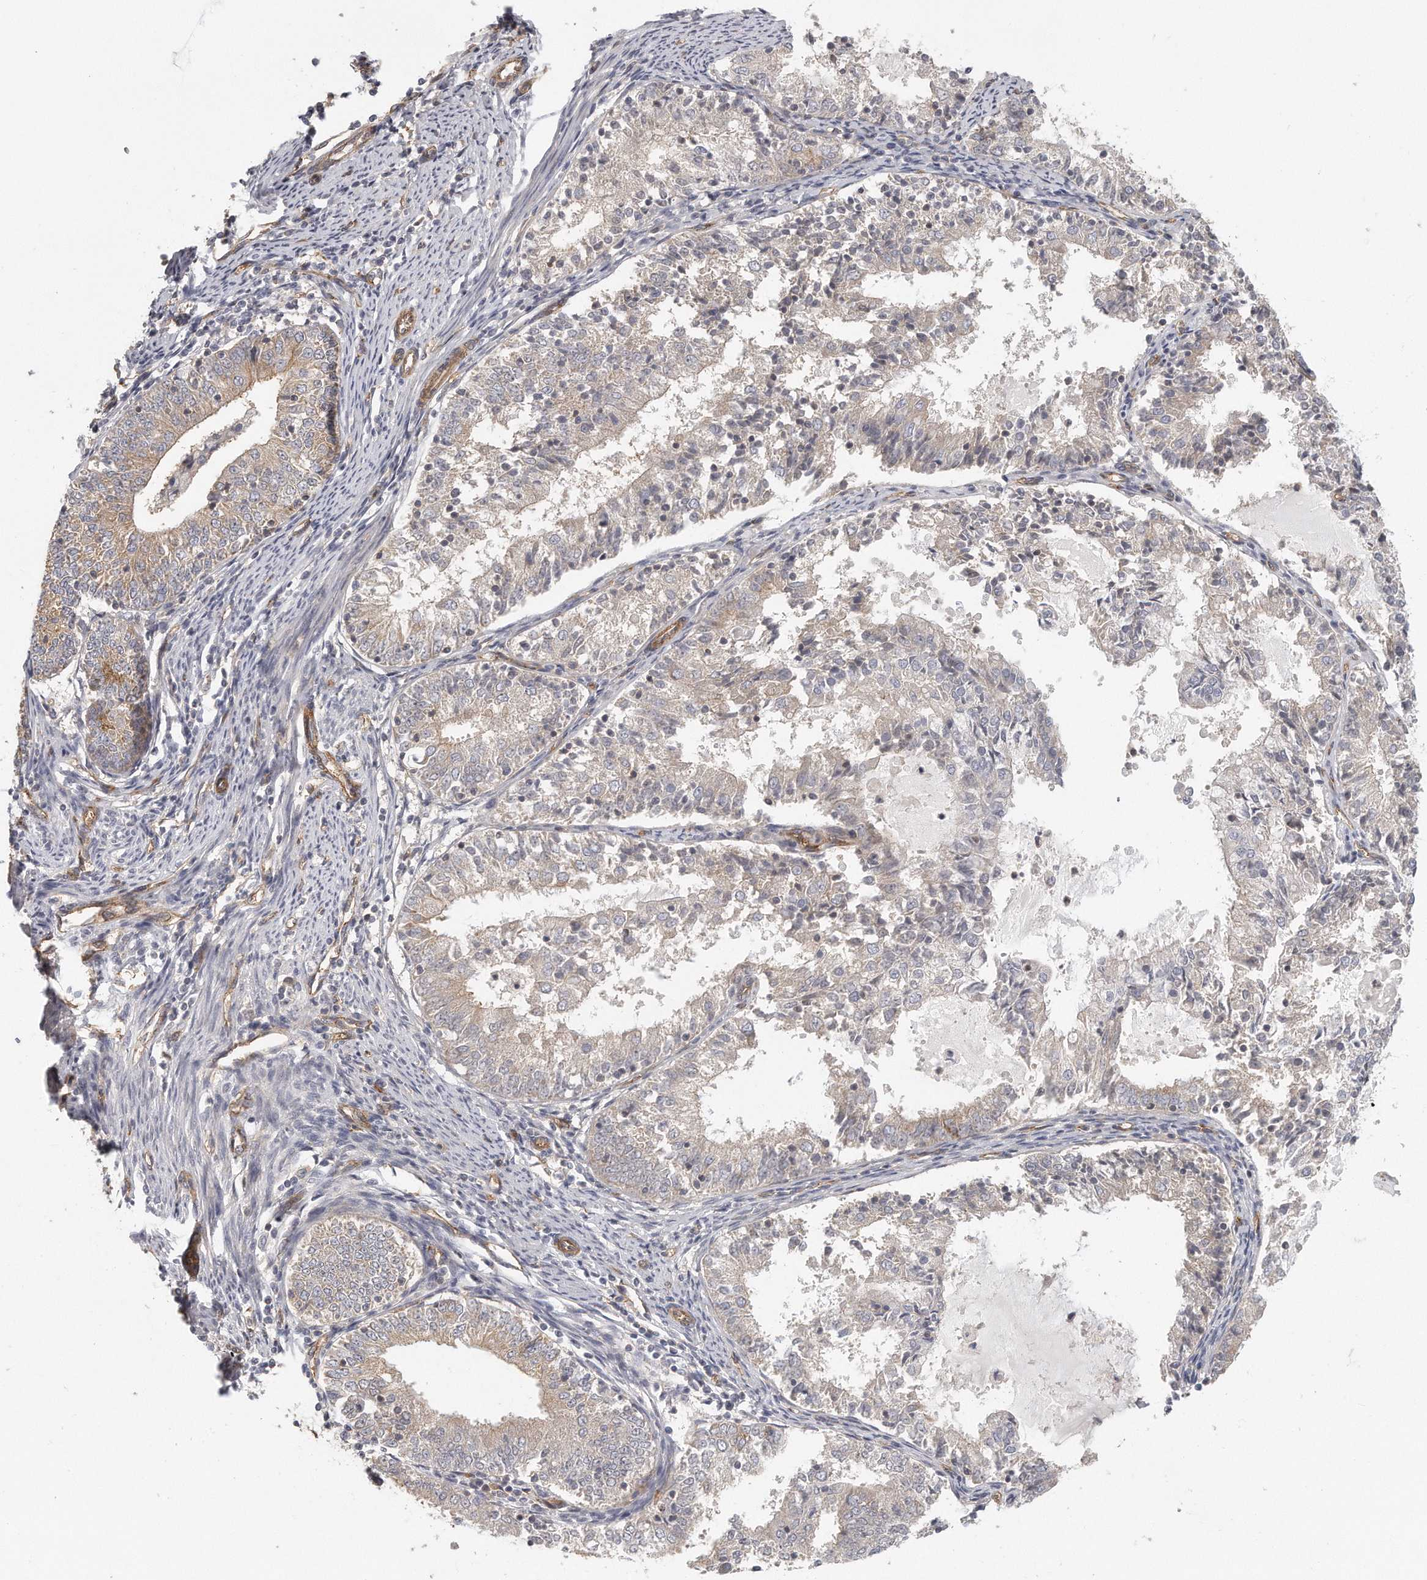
{"staining": {"intensity": "weak", "quantity": "25%-75%", "location": "cytoplasmic/membranous"}, "tissue": "endometrial cancer", "cell_type": "Tumor cells", "image_type": "cancer", "snomed": [{"axis": "morphology", "description": "Adenocarcinoma, NOS"}, {"axis": "topography", "description": "Endometrium"}], "caption": "Protein expression by IHC reveals weak cytoplasmic/membranous positivity in about 25%-75% of tumor cells in endometrial adenocarcinoma. The staining was performed using DAB, with brown indicating positive protein expression. Nuclei are stained blue with hematoxylin.", "gene": "MTERF4", "patient": {"sex": "female", "age": 57}}